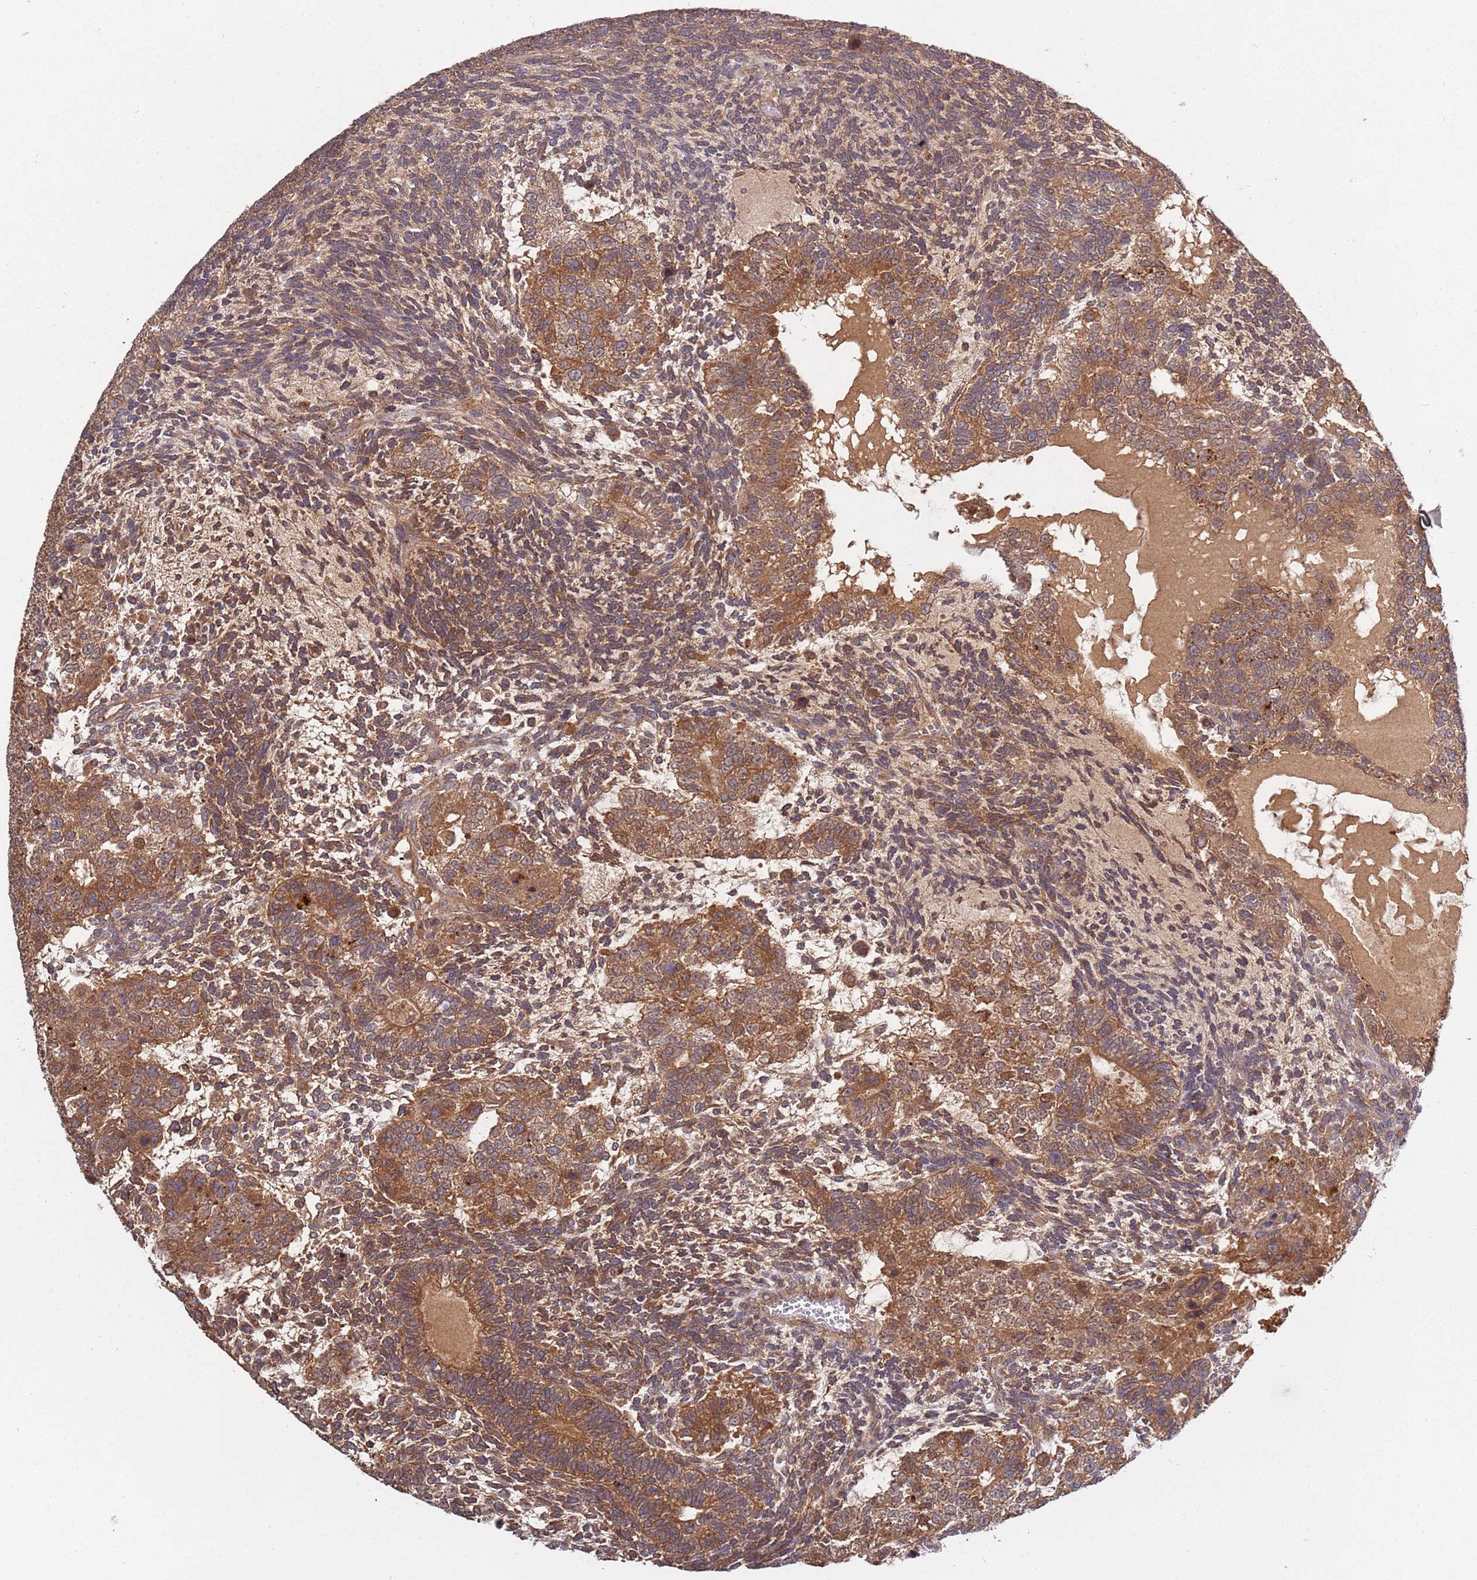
{"staining": {"intensity": "moderate", "quantity": ">75%", "location": "cytoplasmic/membranous"}, "tissue": "testis cancer", "cell_type": "Tumor cells", "image_type": "cancer", "snomed": [{"axis": "morphology", "description": "Carcinoma, Embryonal, NOS"}, {"axis": "topography", "description": "Testis"}], "caption": "A brown stain labels moderate cytoplasmic/membranous positivity of a protein in testis cancer tumor cells.", "gene": "USP32", "patient": {"sex": "male", "age": 23}}